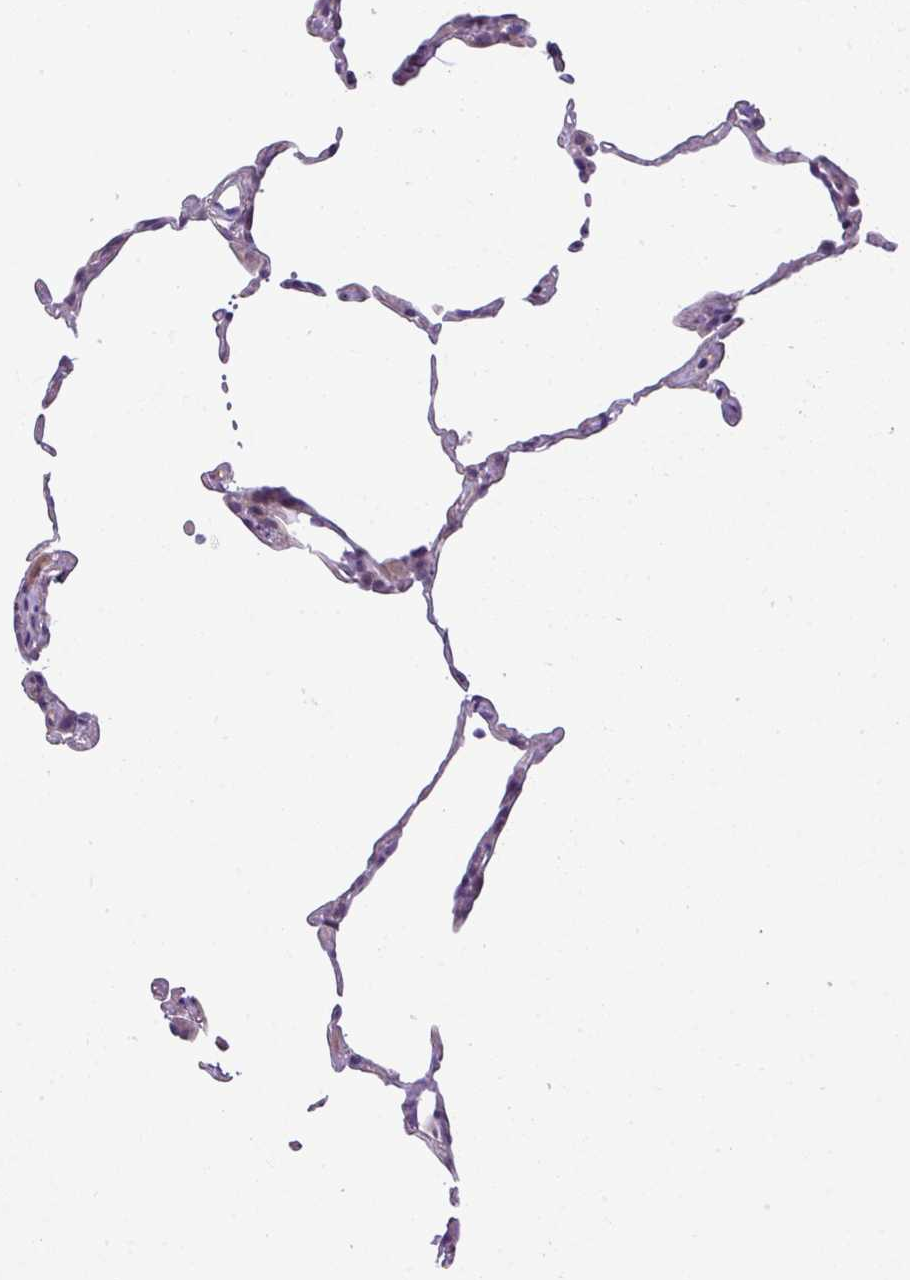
{"staining": {"intensity": "negative", "quantity": "none", "location": "none"}, "tissue": "lung", "cell_type": "Alveolar cells", "image_type": "normal", "snomed": [{"axis": "morphology", "description": "Normal tissue, NOS"}, {"axis": "topography", "description": "Lung"}], "caption": "This micrograph is of benign lung stained with immunohistochemistry (IHC) to label a protein in brown with the nuclei are counter-stained blue. There is no positivity in alveolar cells.", "gene": "IL17A", "patient": {"sex": "female", "age": 57}}